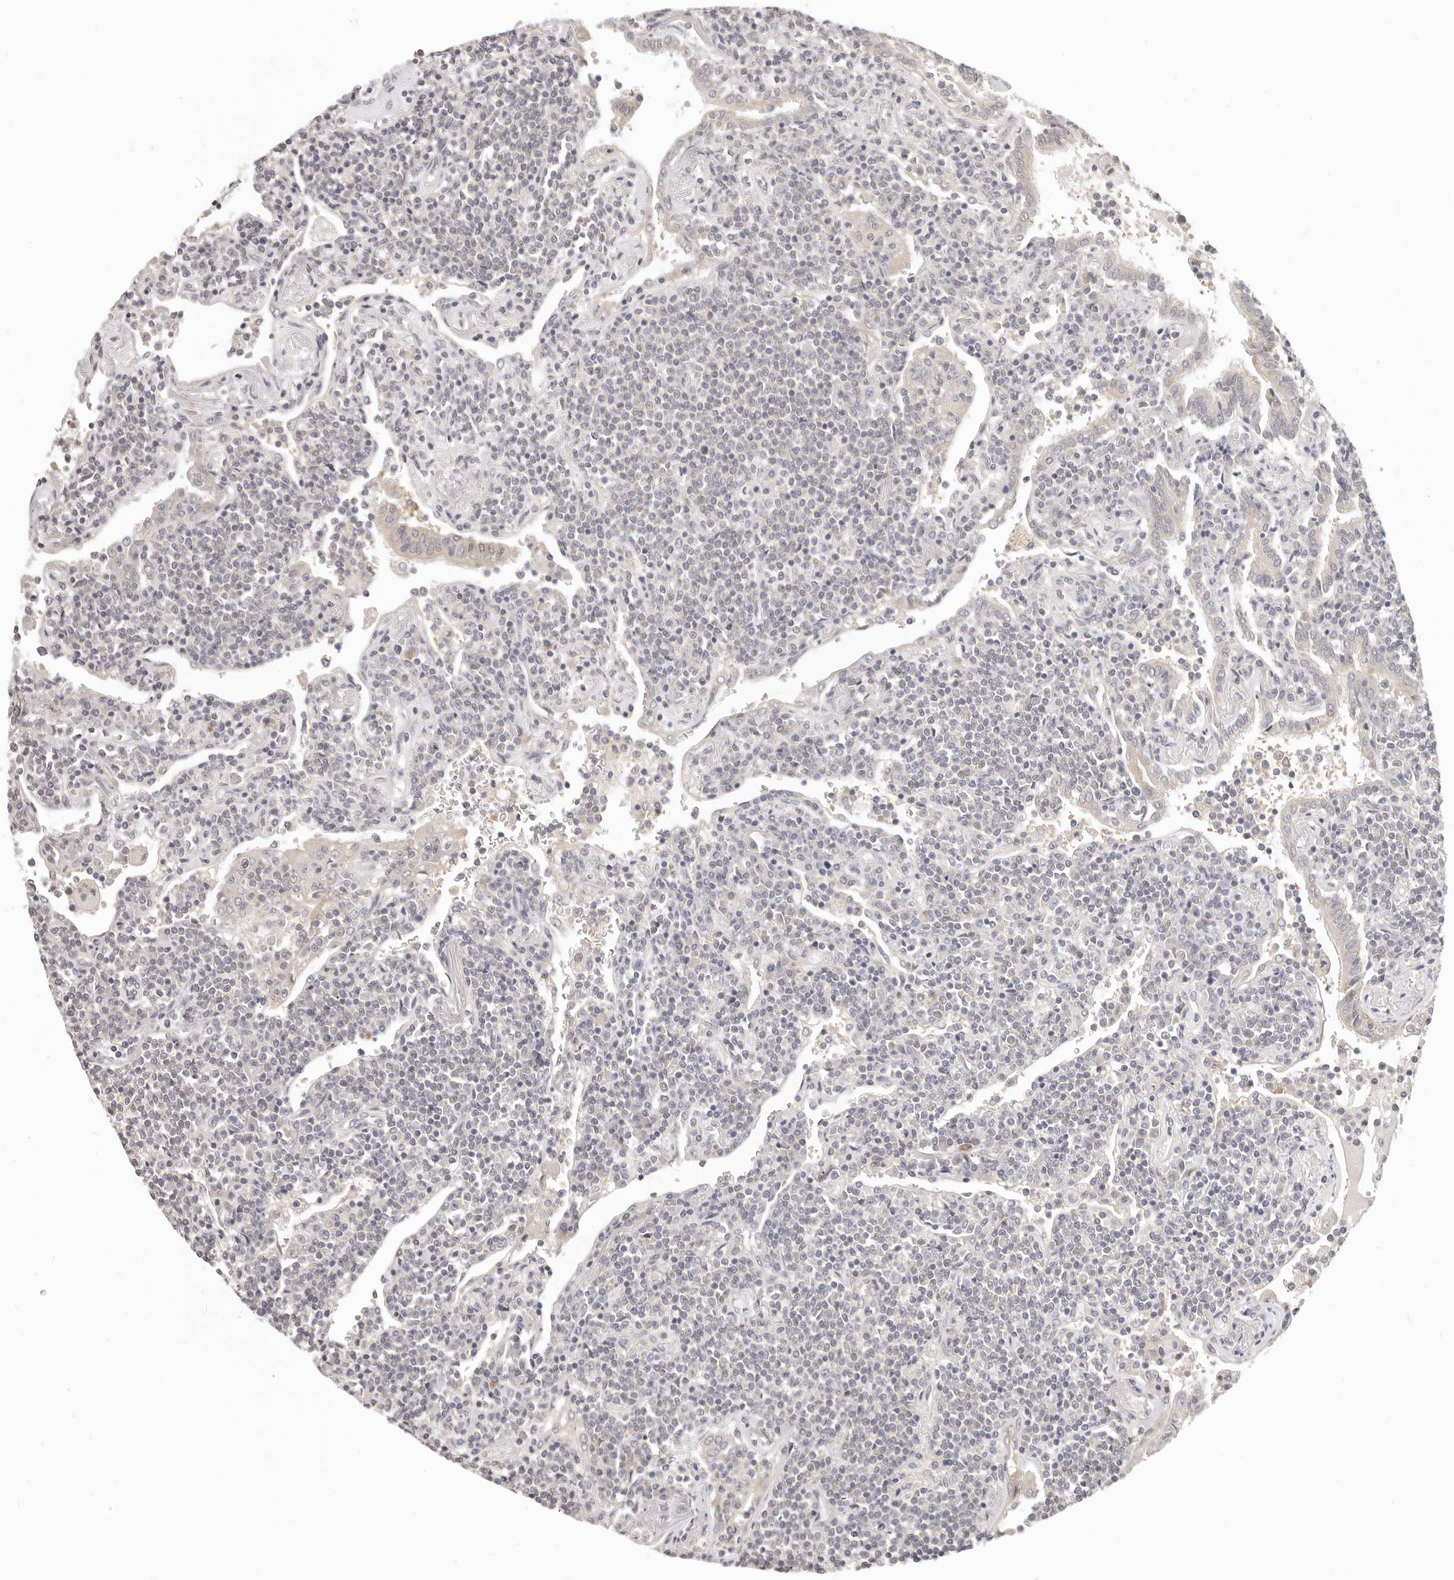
{"staining": {"intensity": "negative", "quantity": "none", "location": "none"}, "tissue": "lymphoma", "cell_type": "Tumor cells", "image_type": "cancer", "snomed": [{"axis": "morphology", "description": "Malignant lymphoma, non-Hodgkin's type, Low grade"}, {"axis": "topography", "description": "Lung"}], "caption": "Immunohistochemistry (IHC) image of neoplastic tissue: lymphoma stained with DAB (3,3'-diaminobenzidine) displays no significant protein expression in tumor cells.", "gene": "GGPS1", "patient": {"sex": "female", "age": 71}}